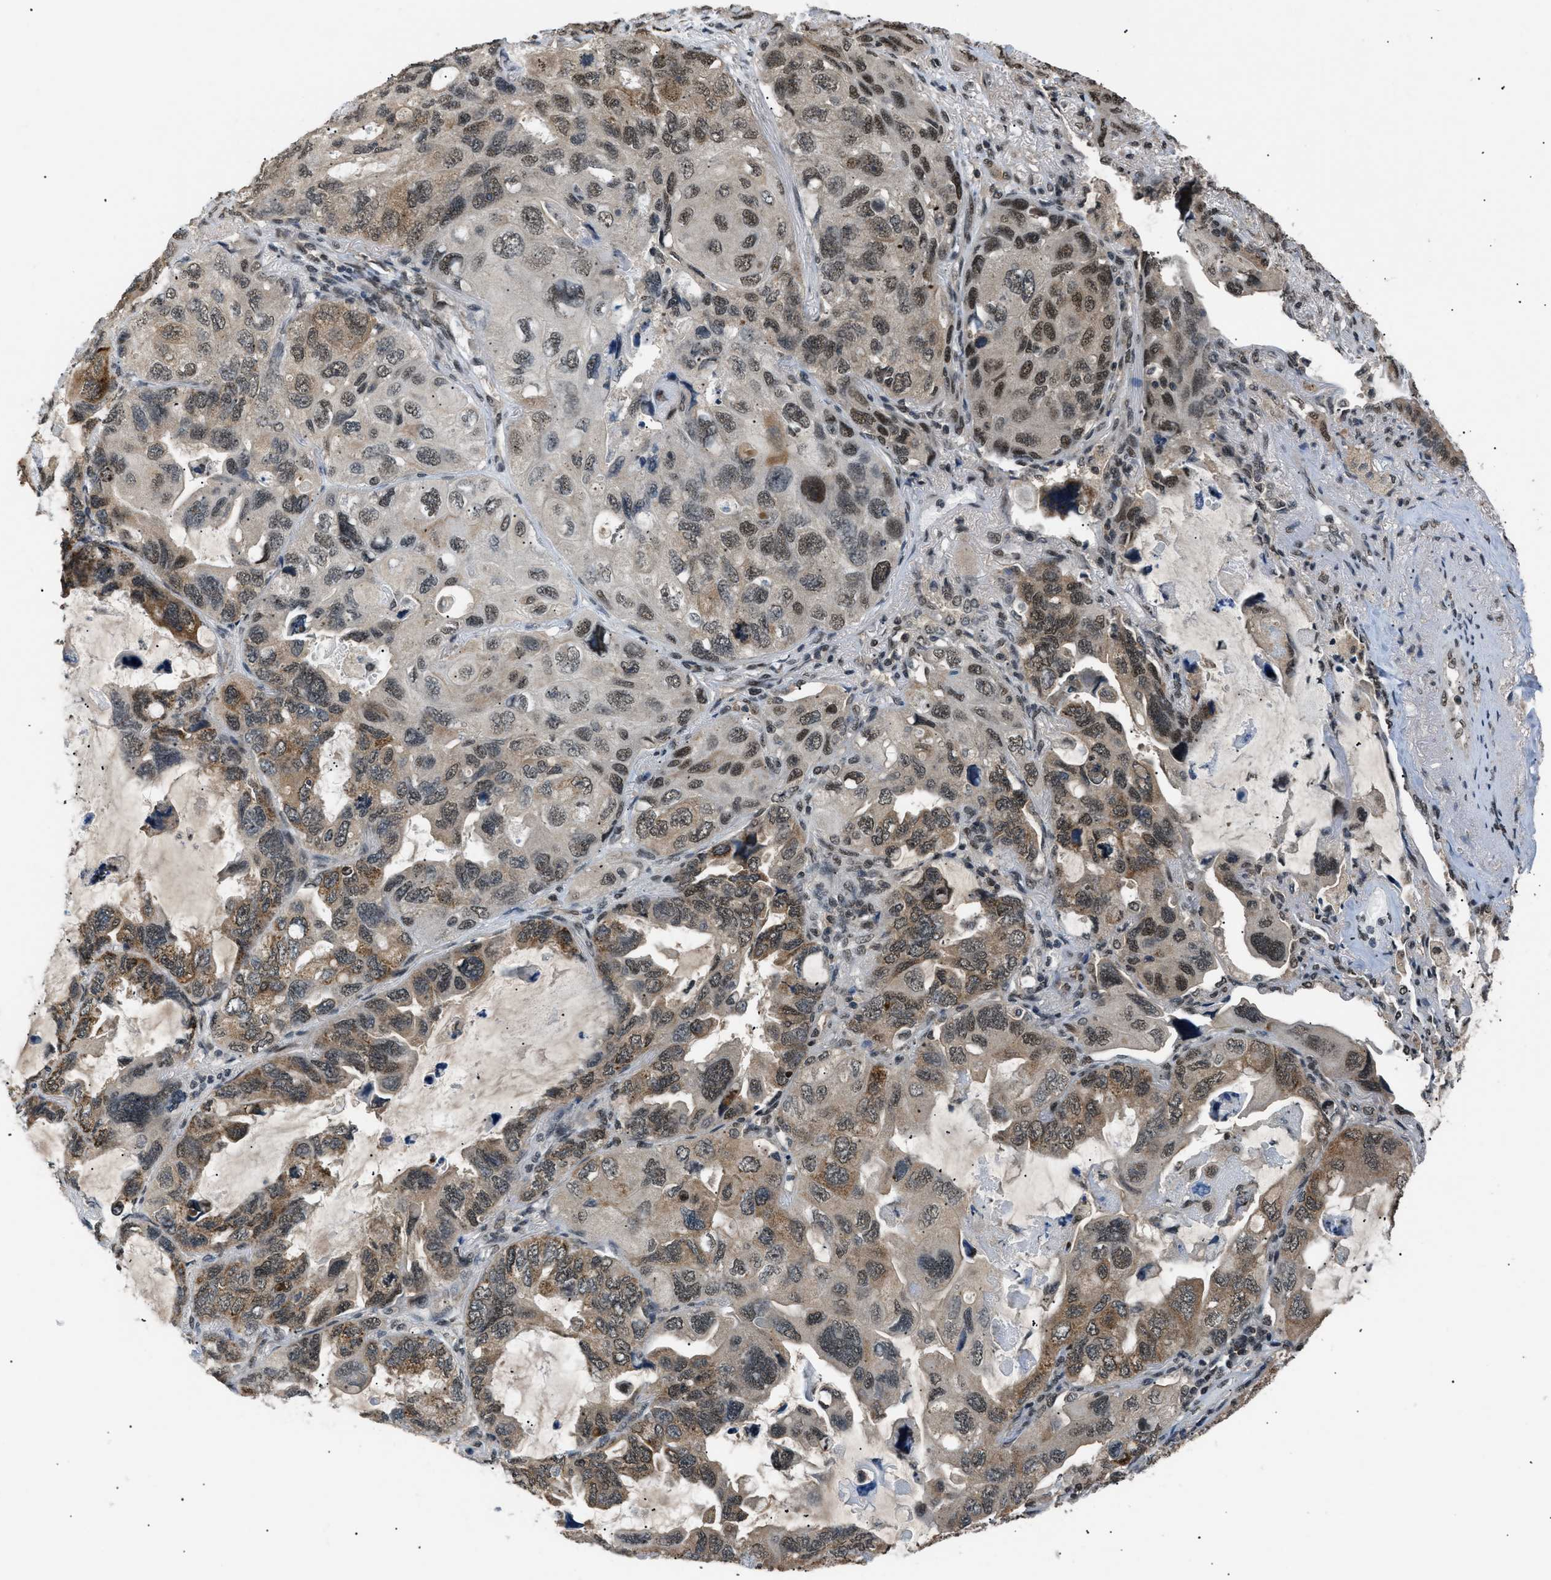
{"staining": {"intensity": "strong", "quantity": "25%-75%", "location": "cytoplasmic/membranous,nuclear"}, "tissue": "lung cancer", "cell_type": "Tumor cells", "image_type": "cancer", "snomed": [{"axis": "morphology", "description": "Squamous cell carcinoma, NOS"}, {"axis": "topography", "description": "Lung"}], "caption": "A high amount of strong cytoplasmic/membranous and nuclear staining is appreciated in approximately 25%-75% of tumor cells in lung cancer tissue.", "gene": "RBM5", "patient": {"sex": "female", "age": 73}}